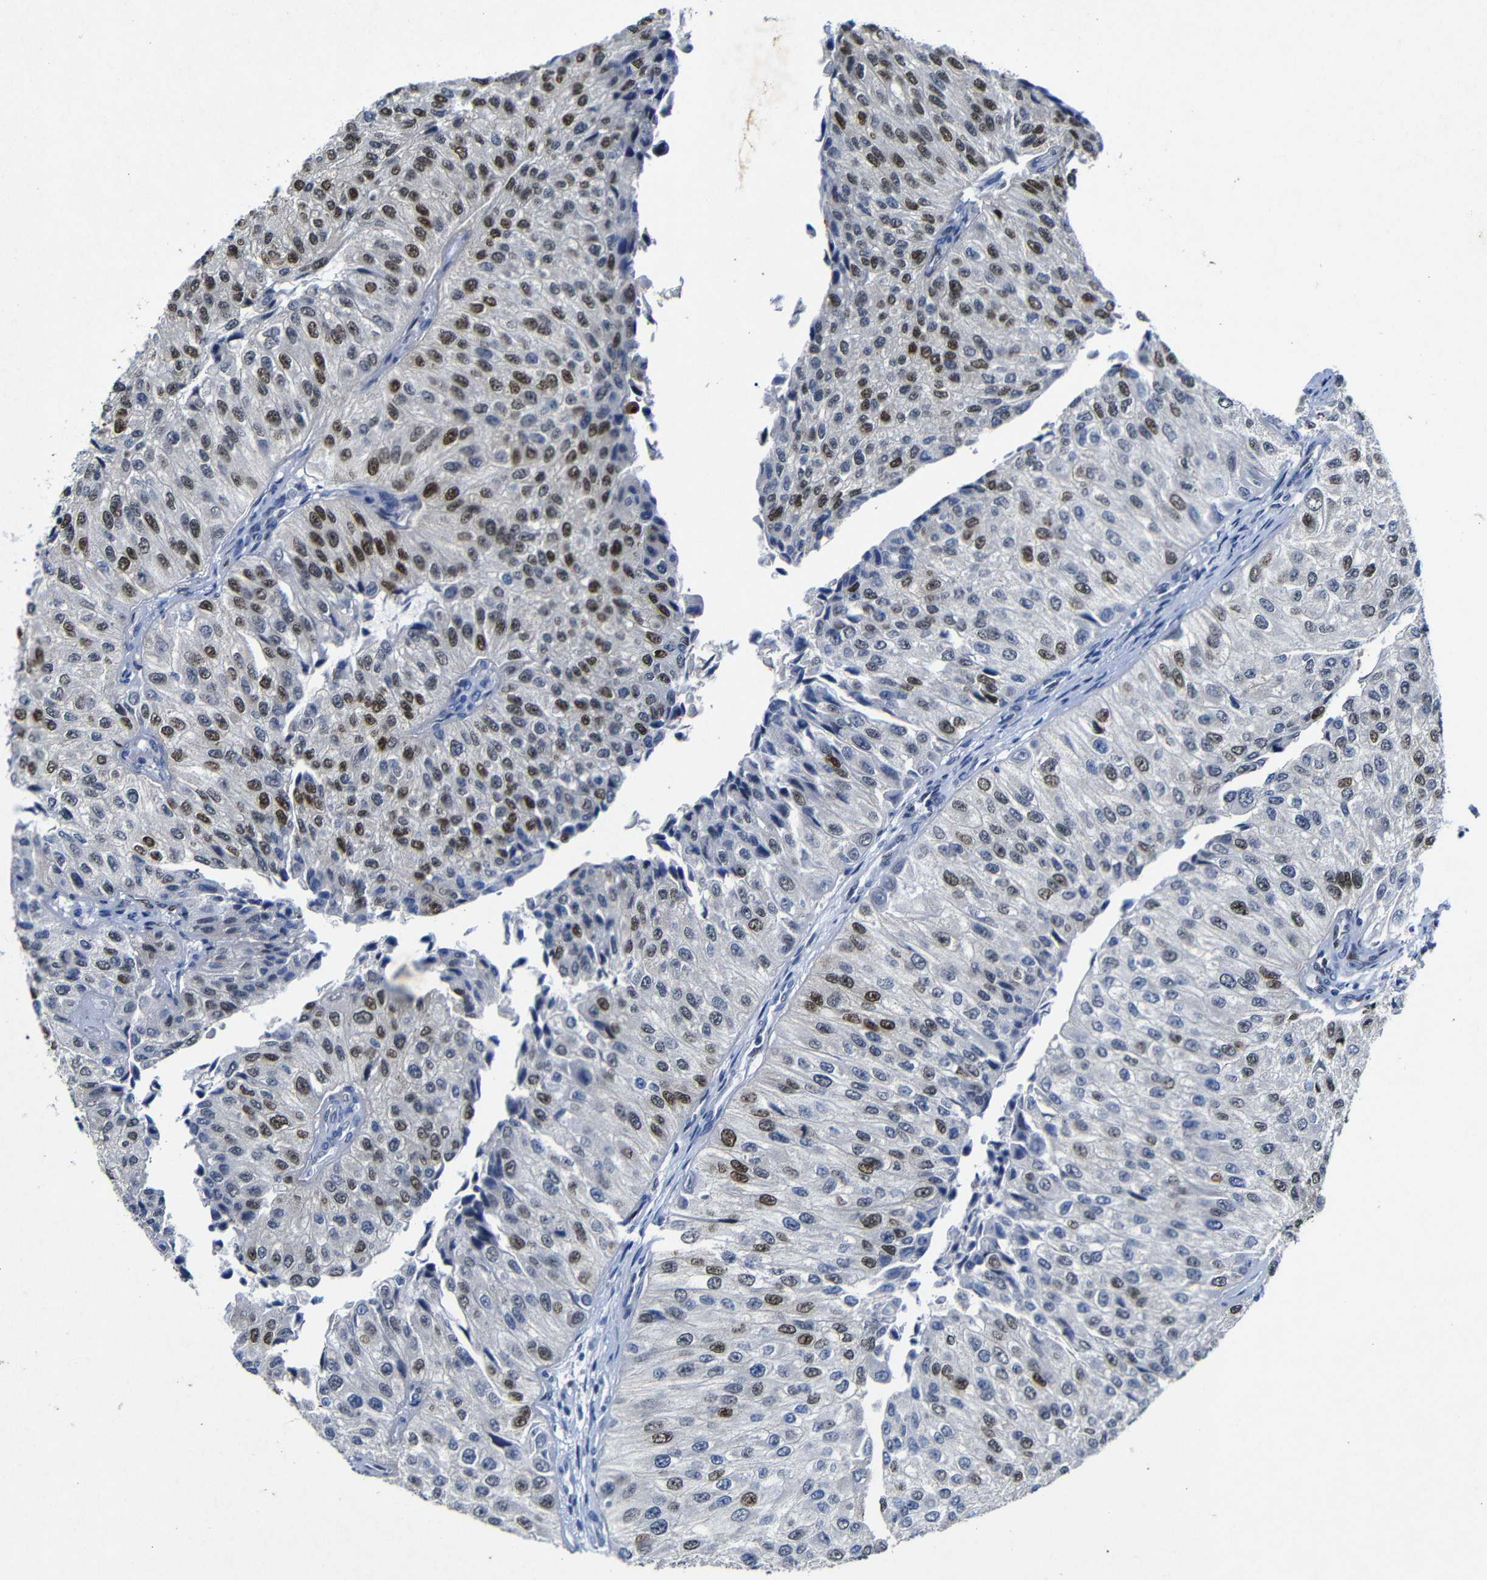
{"staining": {"intensity": "strong", "quantity": "25%-75%", "location": "nuclear"}, "tissue": "urothelial cancer", "cell_type": "Tumor cells", "image_type": "cancer", "snomed": [{"axis": "morphology", "description": "Urothelial carcinoma, High grade"}, {"axis": "topography", "description": "Kidney"}, {"axis": "topography", "description": "Urinary bladder"}], "caption": "IHC histopathology image of neoplastic tissue: human urothelial cancer stained using IHC reveals high levels of strong protein expression localized specifically in the nuclear of tumor cells, appearing as a nuclear brown color.", "gene": "FOSL2", "patient": {"sex": "male", "age": 77}}